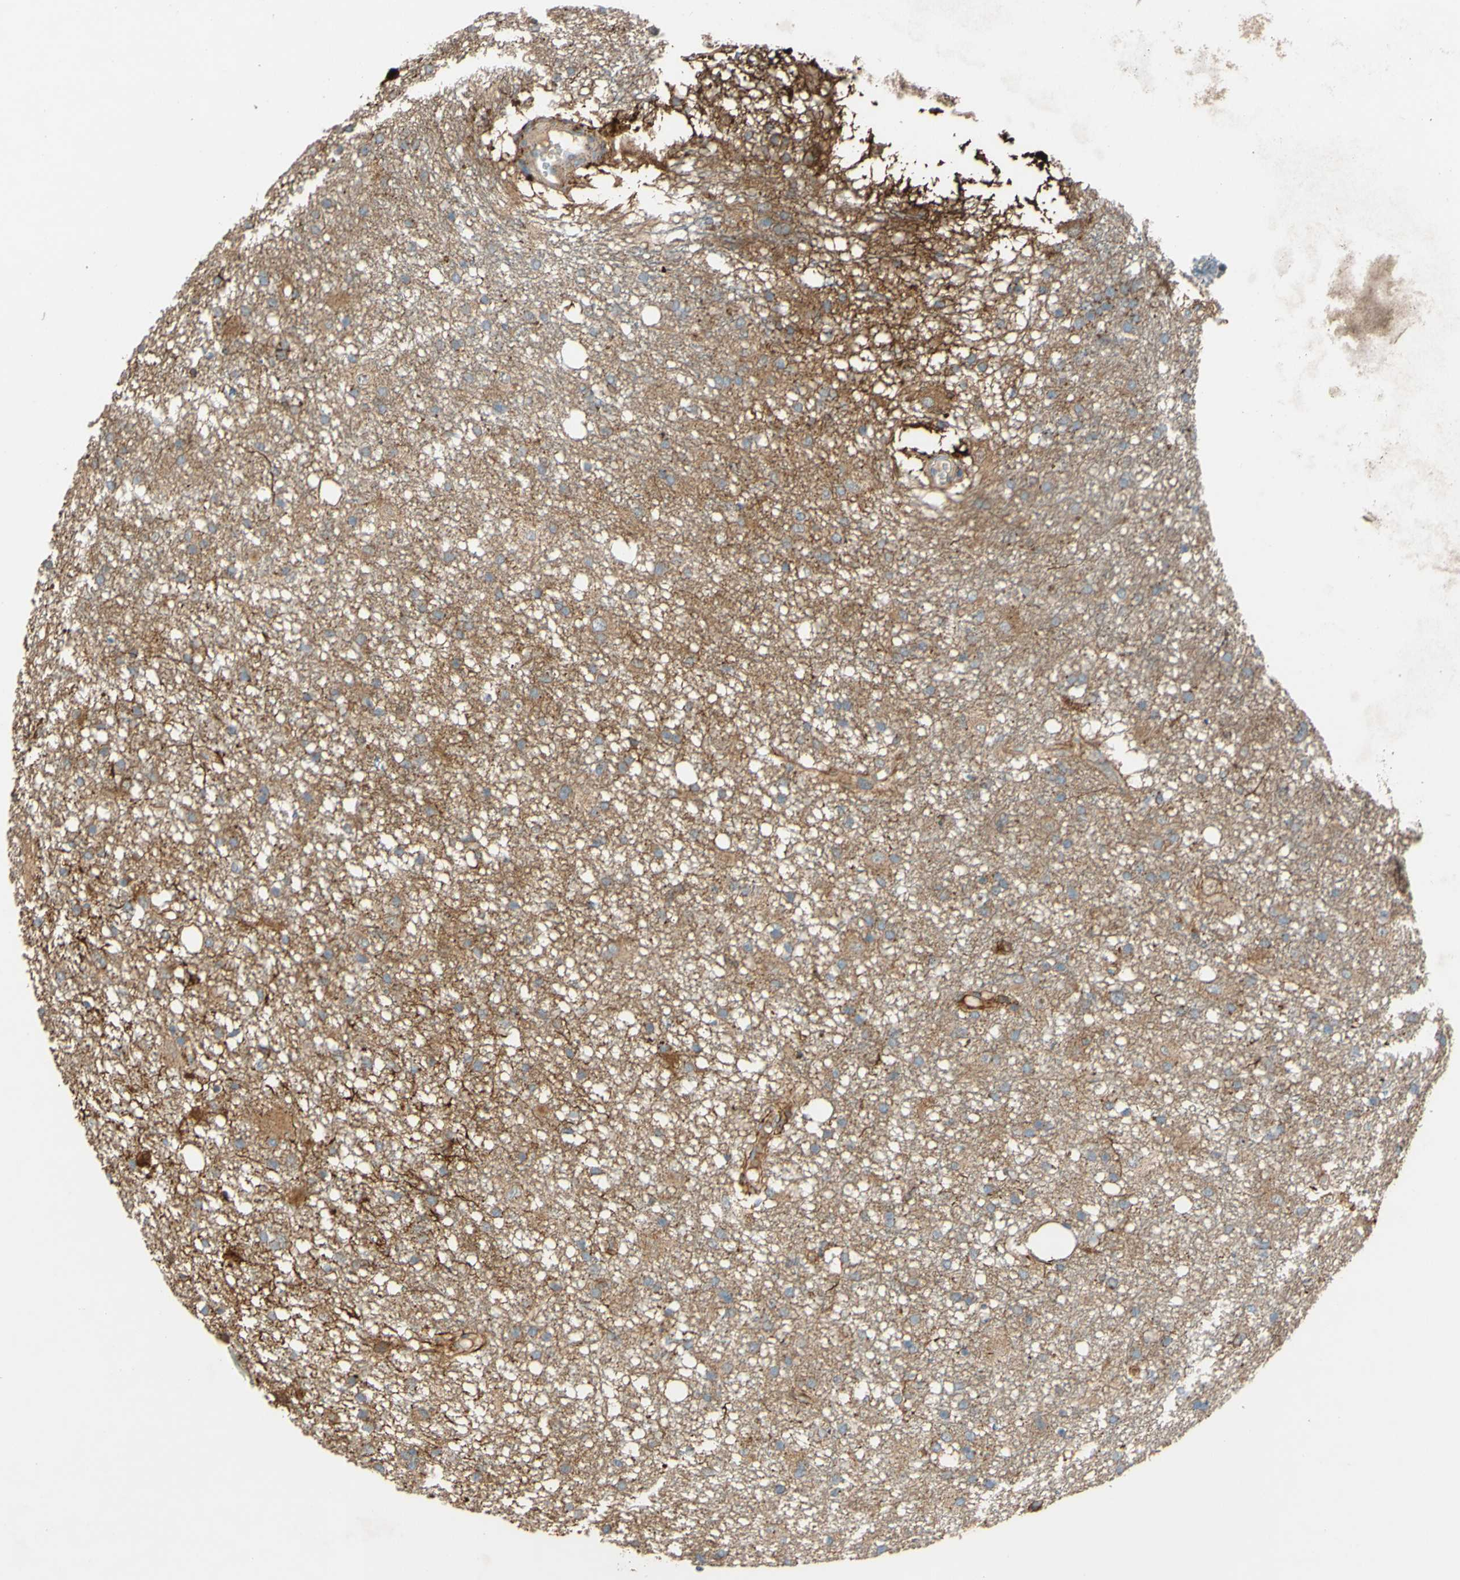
{"staining": {"intensity": "moderate", "quantity": "25%-75%", "location": "cytoplasmic/membranous"}, "tissue": "glioma", "cell_type": "Tumor cells", "image_type": "cancer", "snomed": [{"axis": "morphology", "description": "Glioma, malignant, High grade"}, {"axis": "topography", "description": "Brain"}], "caption": "Human malignant glioma (high-grade) stained for a protein (brown) exhibits moderate cytoplasmic/membranous positive expression in approximately 25%-75% of tumor cells.", "gene": "DKK3", "patient": {"sex": "female", "age": 59}}